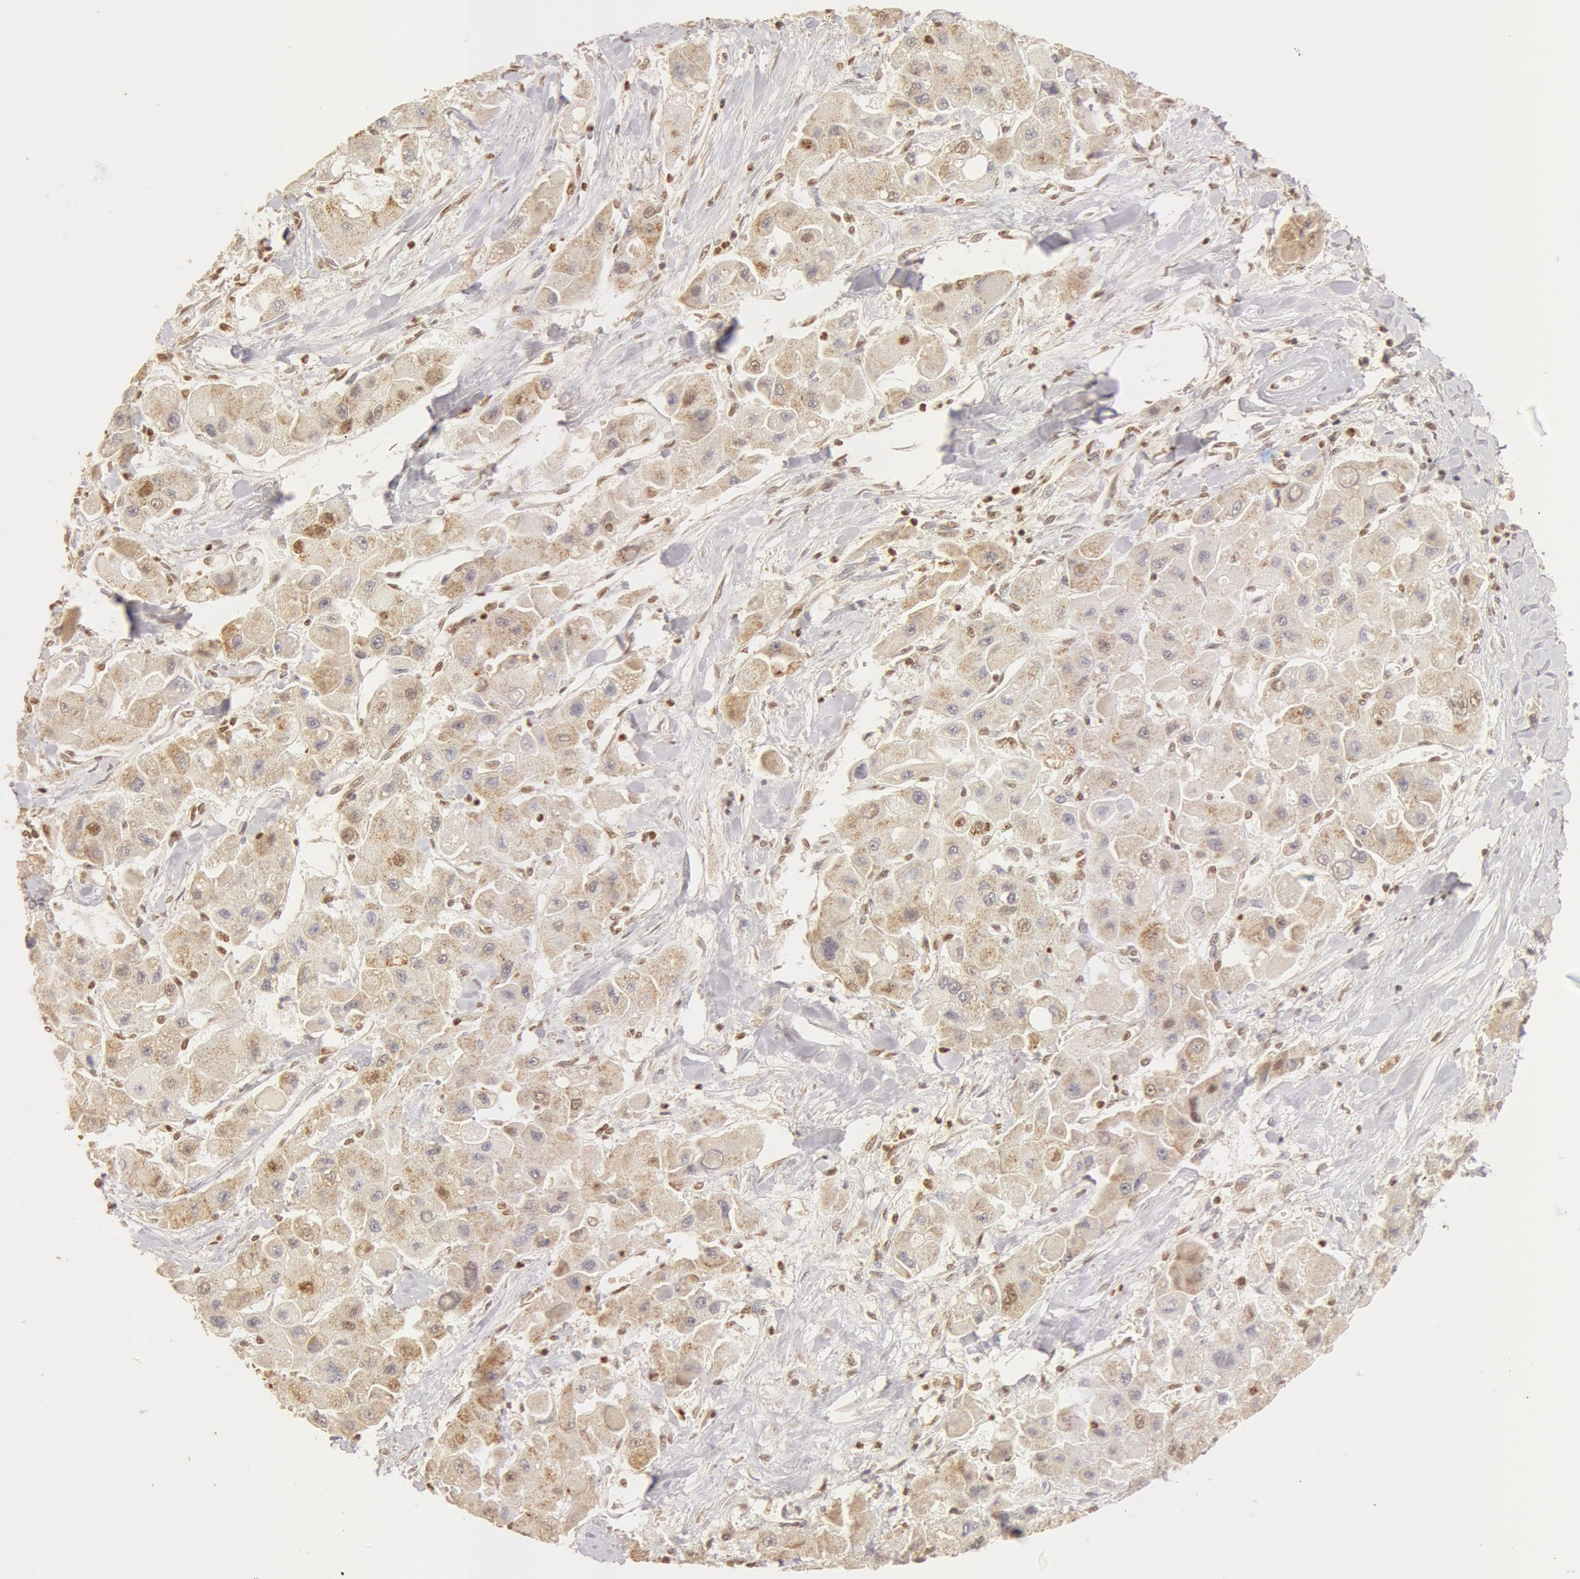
{"staining": {"intensity": "moderate", "quantity": ">75%", "location": "cytoplasmic/membranous,nuclear"}, "tissue": "liver cancer", "cell_type": "Tumor cells", "image_type": "cancer", "snomed": [{"axis": "morphology", "description": "Carcinoma, Hepatocellular, NOS"}, {"axis": "topography", "description": "Liver"}], "caption": "A medium amount of moderate cytoplasmic/membranous and nuclear expression is seen in approximately >75% of tumor cells in hepatocellular carcinoma (liver) tissue.", "gene": "SNRNP70", "patient": {"sex": "male", "age": 24}}